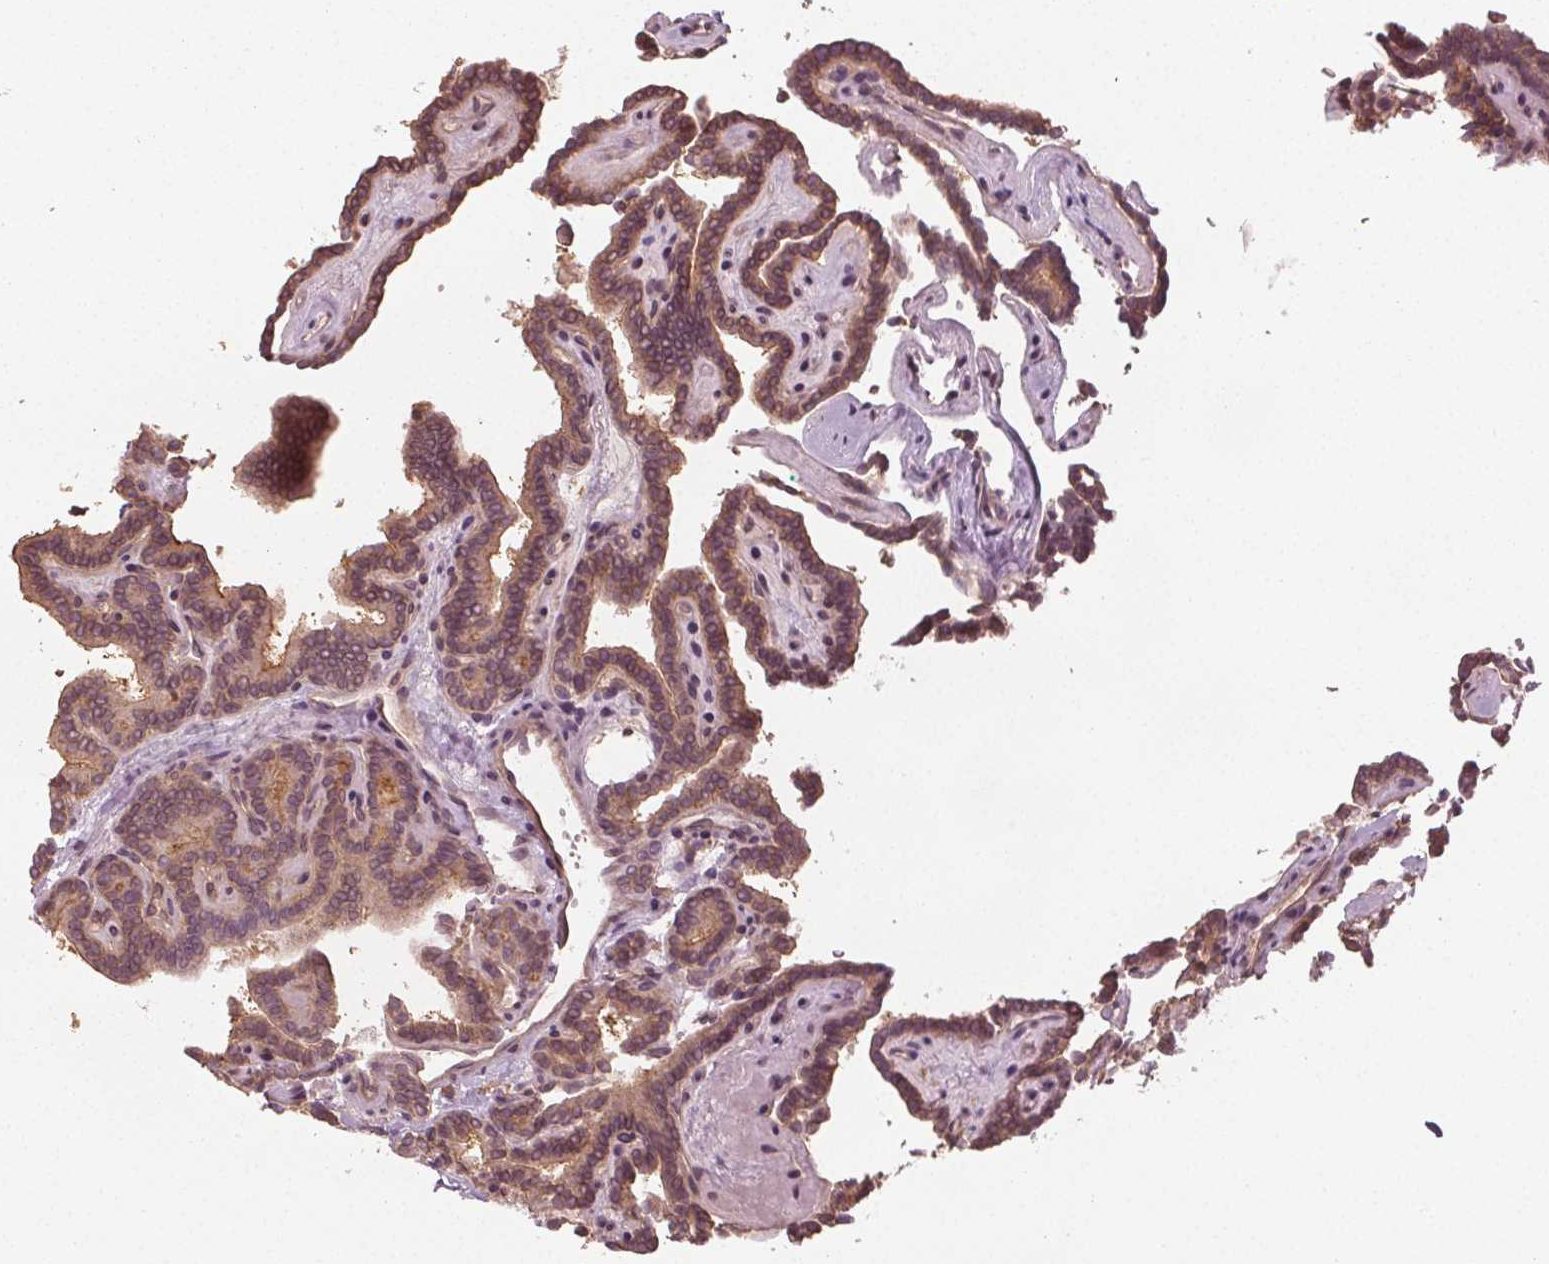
{"staining": {"intensity": "moderate", "quantity": "25%-75%", "location": "cytoplasmic/membranous"}, "tissue": "thyroid cancer", "cell_type": "Tumor cells", "image_type": "cancer", "snomed": [{"axis": "morphology", "description": "Papillary adenocarcinoma, NOS"}, {"axis": "topography", "description": "Thyroid gland"}], "caption": "Tumor cells show moderate cytoplasmic/membranous positivity in approximately 25%-75% of cells in thyroid papillary adenocarcinoma. (DAB (3,3'-diaminobenzidine) = brown stain, brightfield microscopy at high magnification).", "gene": "GNB2", "patient": {"sex": "female", "age": 21}}